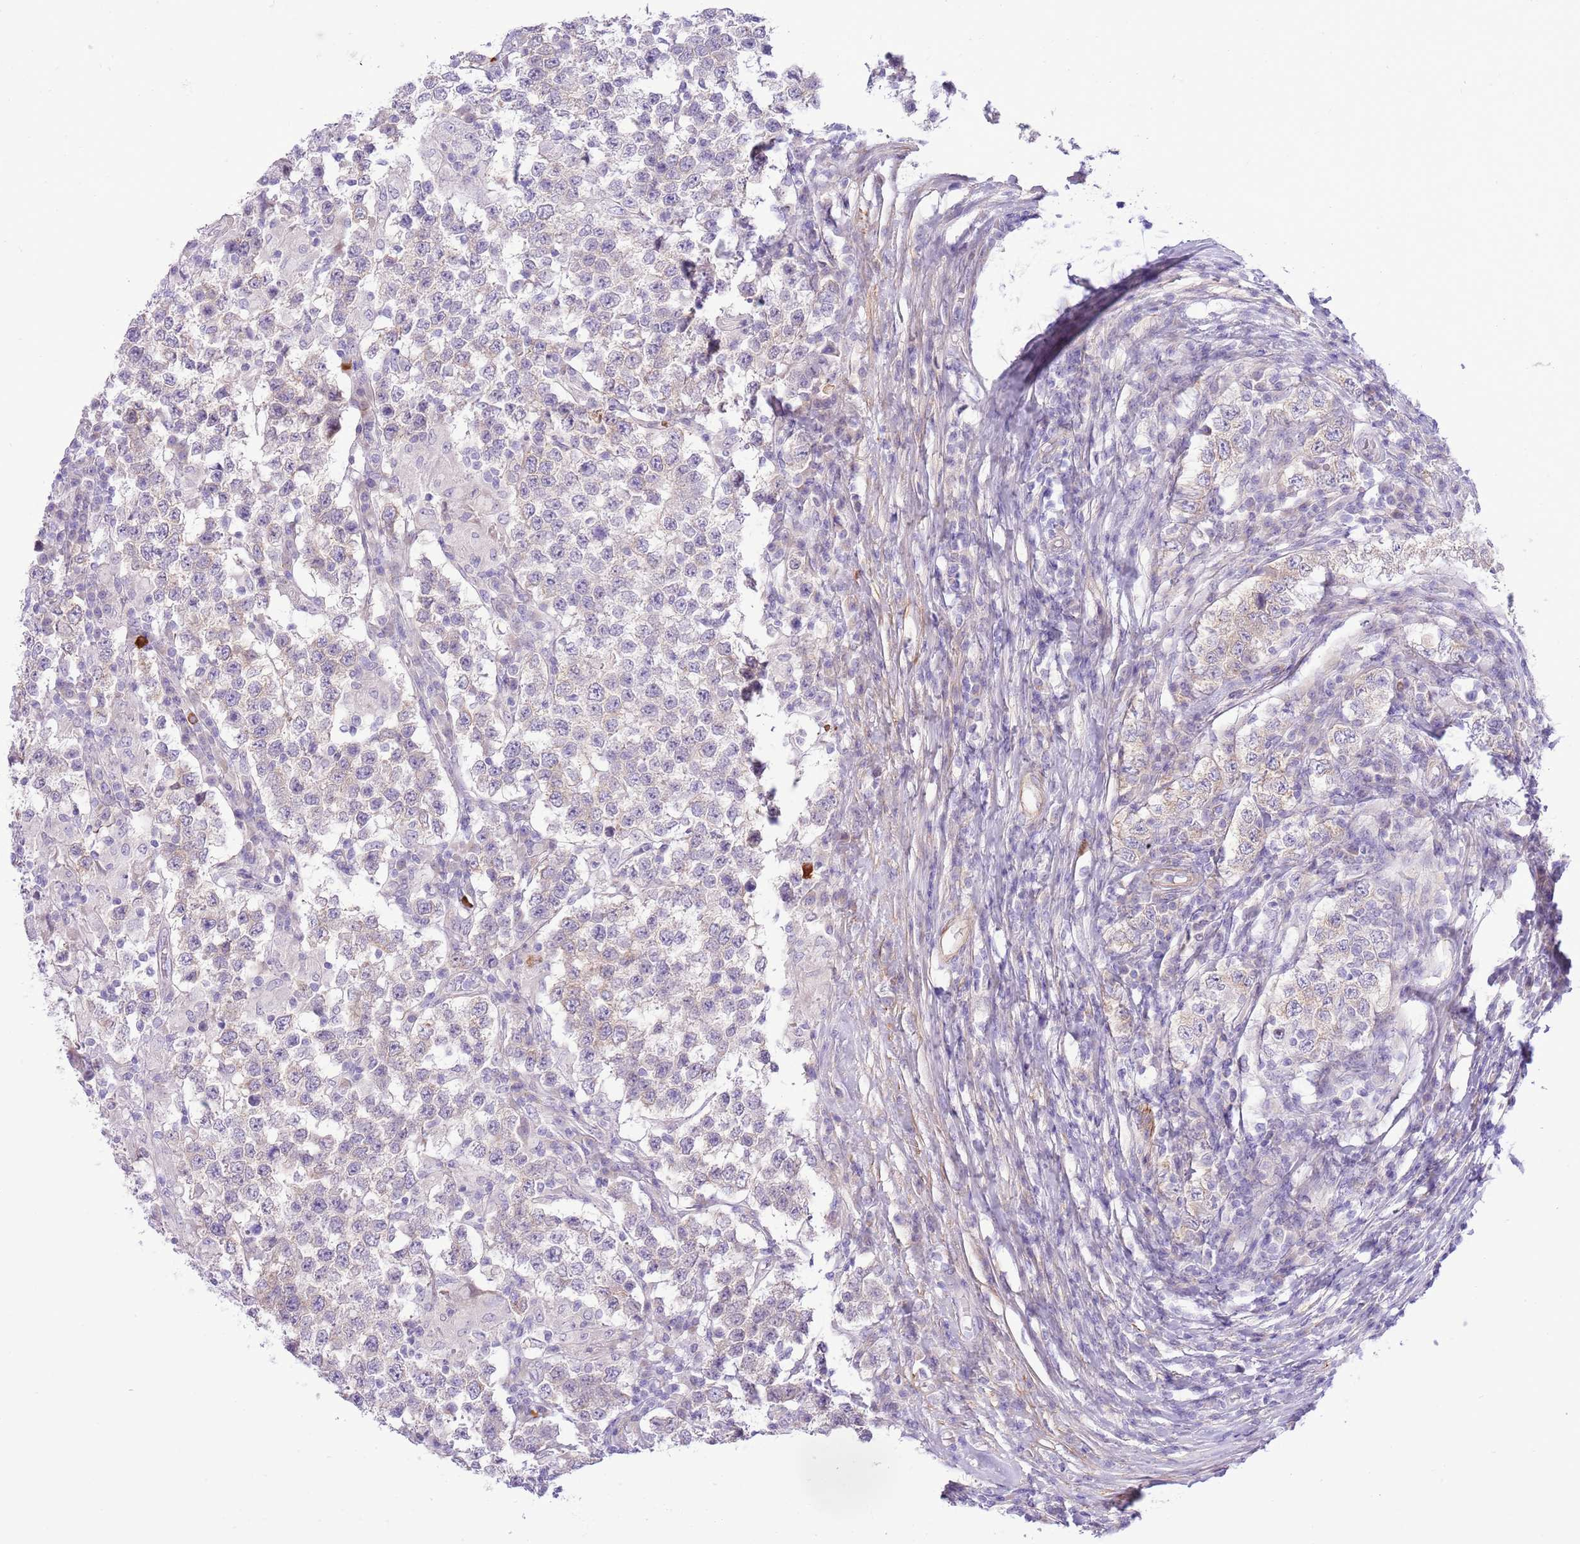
{"staining": {"intensity": "negative", "quantity": "none", "location": "none"}, "tissue": "testis cancer", "cell_type": "Tumor cells", "image_type": "cancer", "snomed": [{"axis": "morphology", "description": "Seminoma, NOS"}, {"axis": "morphology", "description": "Carcinoma, Embryonal, NOS"}, {"axis": "topography", "description": "Testis"}], "caption": "Immunohistochemistry of human embryonal carcinoma (testis) demonstrates no positivity in tumor cells.", "gene": "ZC4H2", "patient": {"sex": "male", "age": 41}}